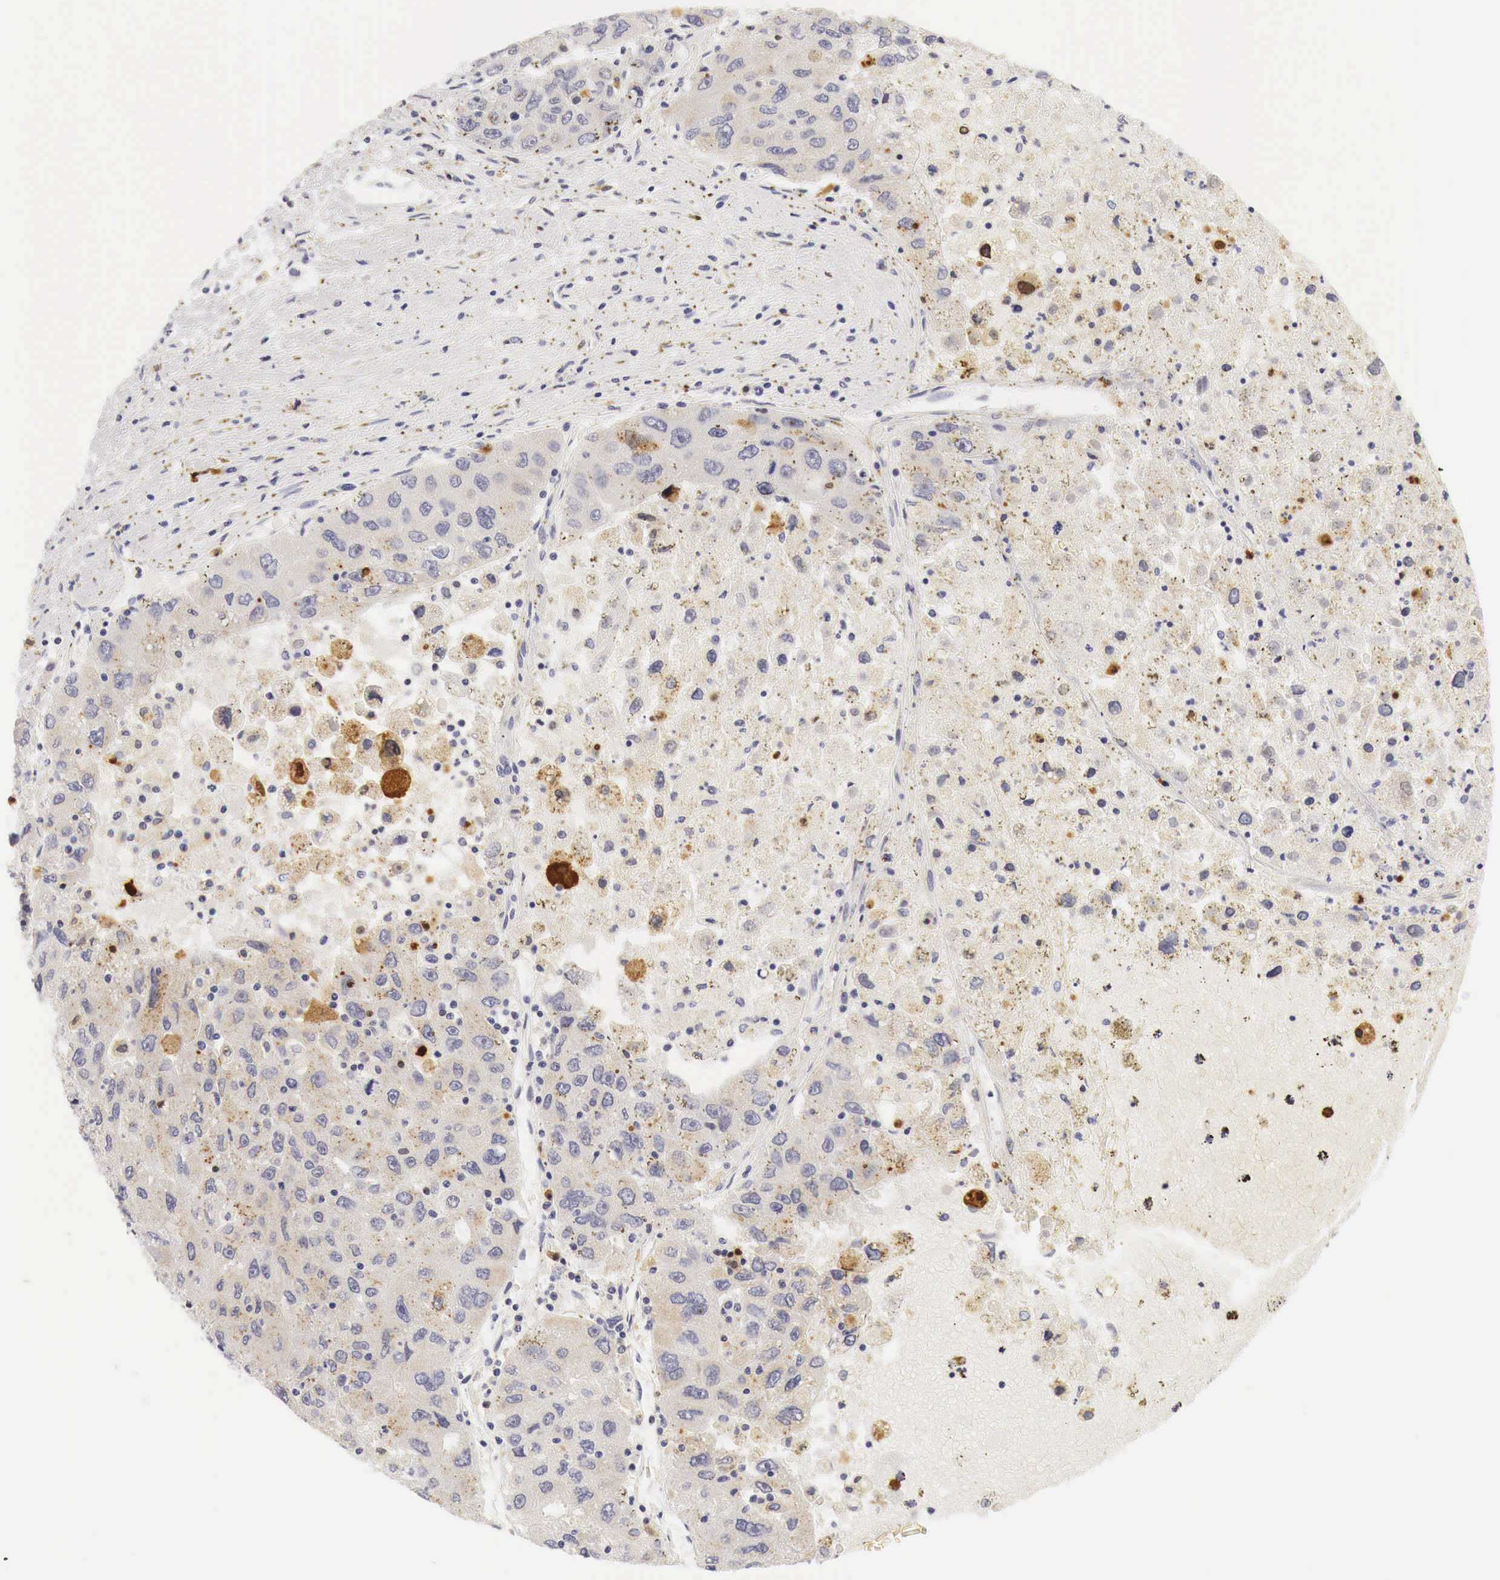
{"staining": {"intensity": "weak", "quantity": "25%-75%", "location": "cytoplasmic/membranous"}, "tissue": "liver cancer", "cell_type": "Tumor cells", "image_type": "cancer", "snomed": [{"axis": "morphology", "description": "Carcinoma, Hepatocellular, NOS"}, {"axis": "topography", "description": "Liver"}], "caption": "This is a photomicrograph of immunohistochemistry staining of liver cancer, which shows weak expression in the cytoplasmic/membranous of tumor cells.", "gene": "CASP3", "patient": {"sex": "male", "age": 49}}